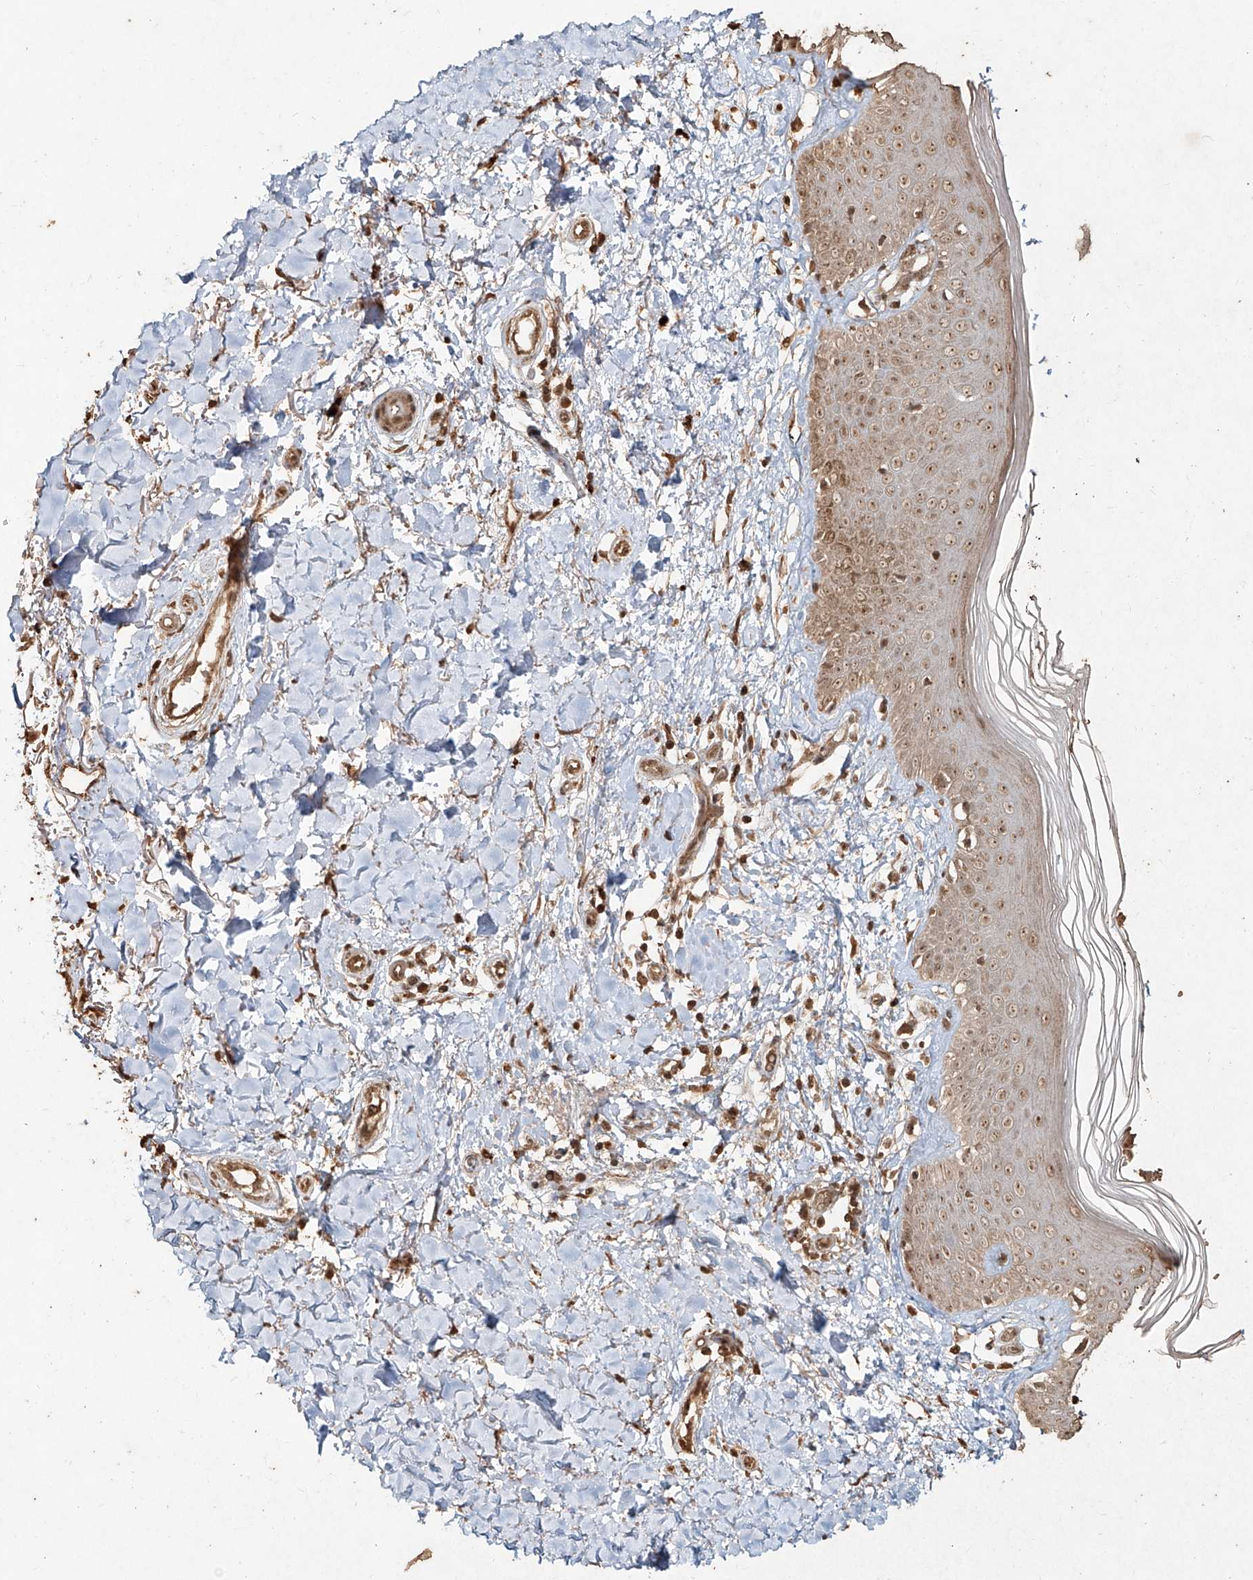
{"staining": {"intensity": "moderate", "quantity": ">75%", "location": "cytoplasmic/membranous,nuclear"}, "tissue": "skin", "cell_type": "Fibroblasts", "image_type": "normal", "snomed": [{"axis": "morphology", "description": "Normal tissue, NOS"}, {"axis": "topography", "description": "Skin"}], "caption": "DAB (3,3'-diaminobenzidine) immunohistochemical staining of unremarkable skin reveals moderate cytoplasmic/membranous,nuclear protein expression in approximately >75% of fibroblasts.", "gene": "UBE2K", "patient": {"sex": "female", "age": 64}}